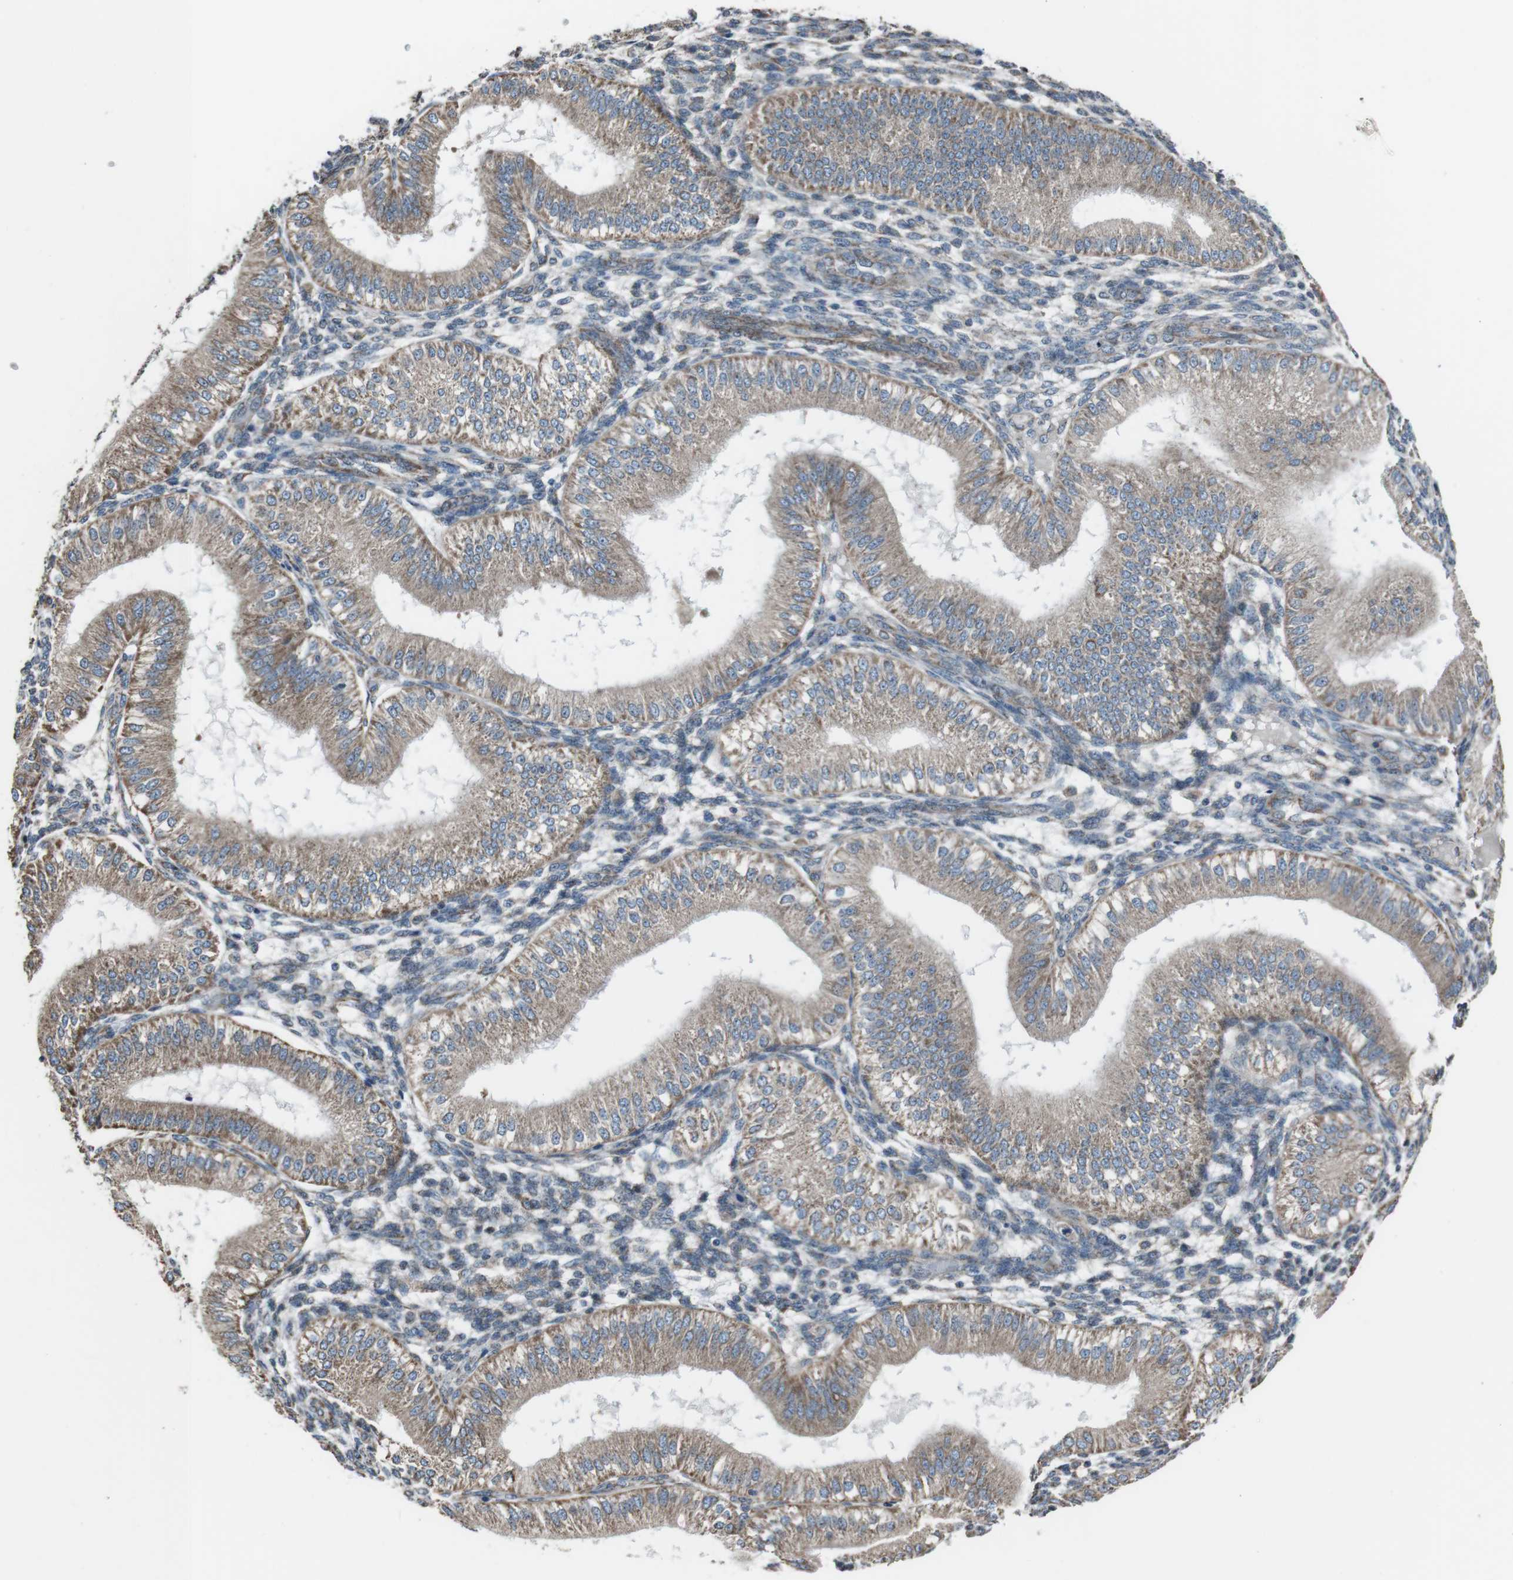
{"staining": {"intensity": "negative", "quantity": "none", "location": "none"}, "tissue": "endometrium", "cell_type": "Cells in endometrial stroma", "image_type": "normal", "snomed": [{"axis": "morphology", "description": "Normal tissue, NOS"}, {"axis": "topography", "description": "Endometrium"}], "caption": "The IHC photomicrograph has no significant expression in cells in endometrial stroma of endometrium. The staining was performed using DAB to visualize the protein expression in brown, while the nuclei were stained in blue with hematoxylin (Magnification: 20x).", "gene": "CISD2", "patient": {"sex": "female", "age": 39}}